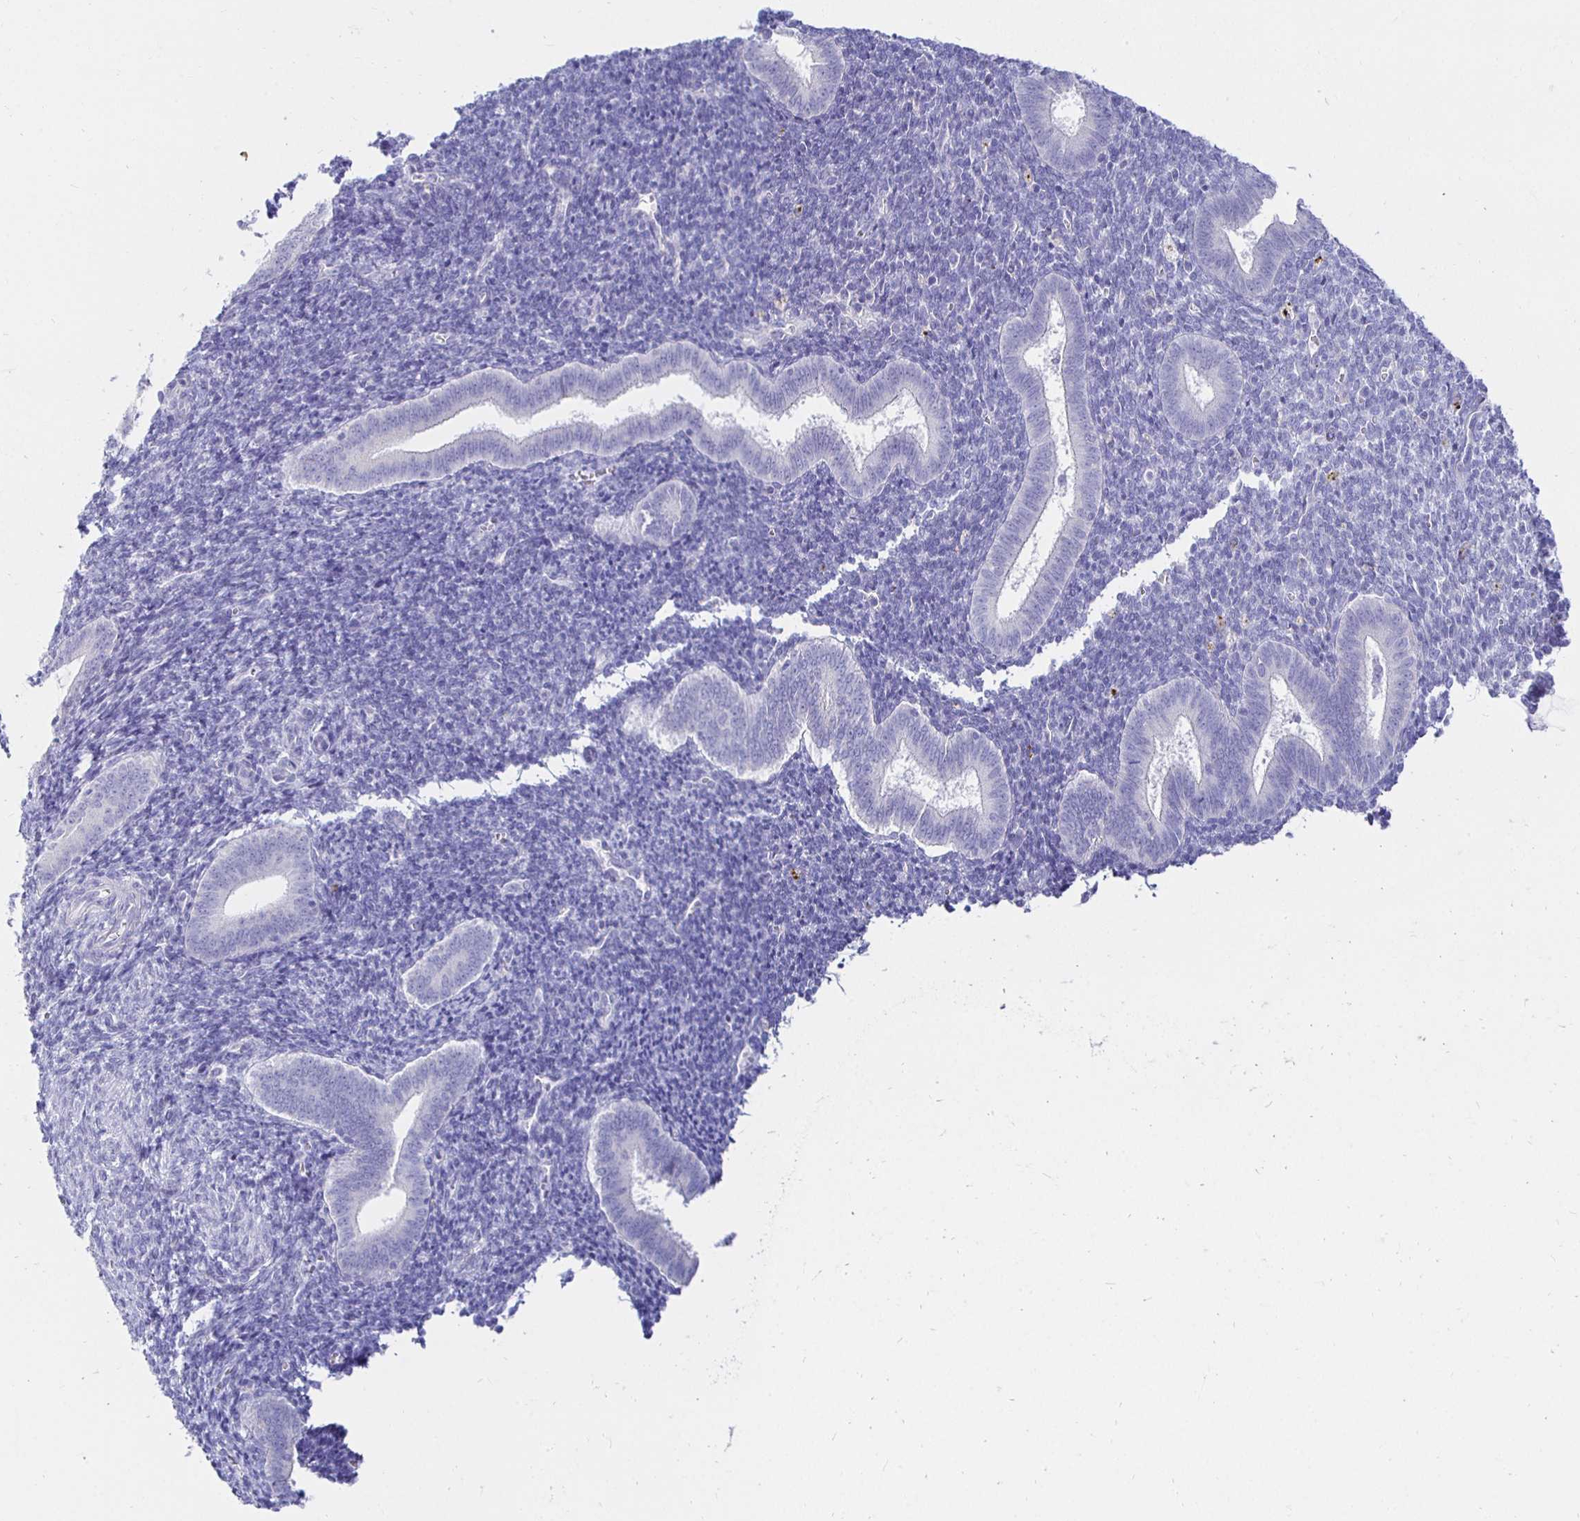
{"staining": {"intensity": "negative", "quantity": "none", "location": "none"}, "tissue": "endometrium", "cell_type": "Cells in endometrial stroma", "image_type": "normal", "snomed": [{"axis": "morphology", "description": "Normal tissue, NOS"}, {"axis": "topography", "description": "Endometrium"}], "caption": "Cells in endometrial stroma are negative for protein expression in normal human endometrium. (DAB (3,3'-diaminobenzidine) immunohistochemistry (IHC) with hematoxylin counter stain).", "gene": "UMOD", "patient": {"sex": "female", "age": 25}}